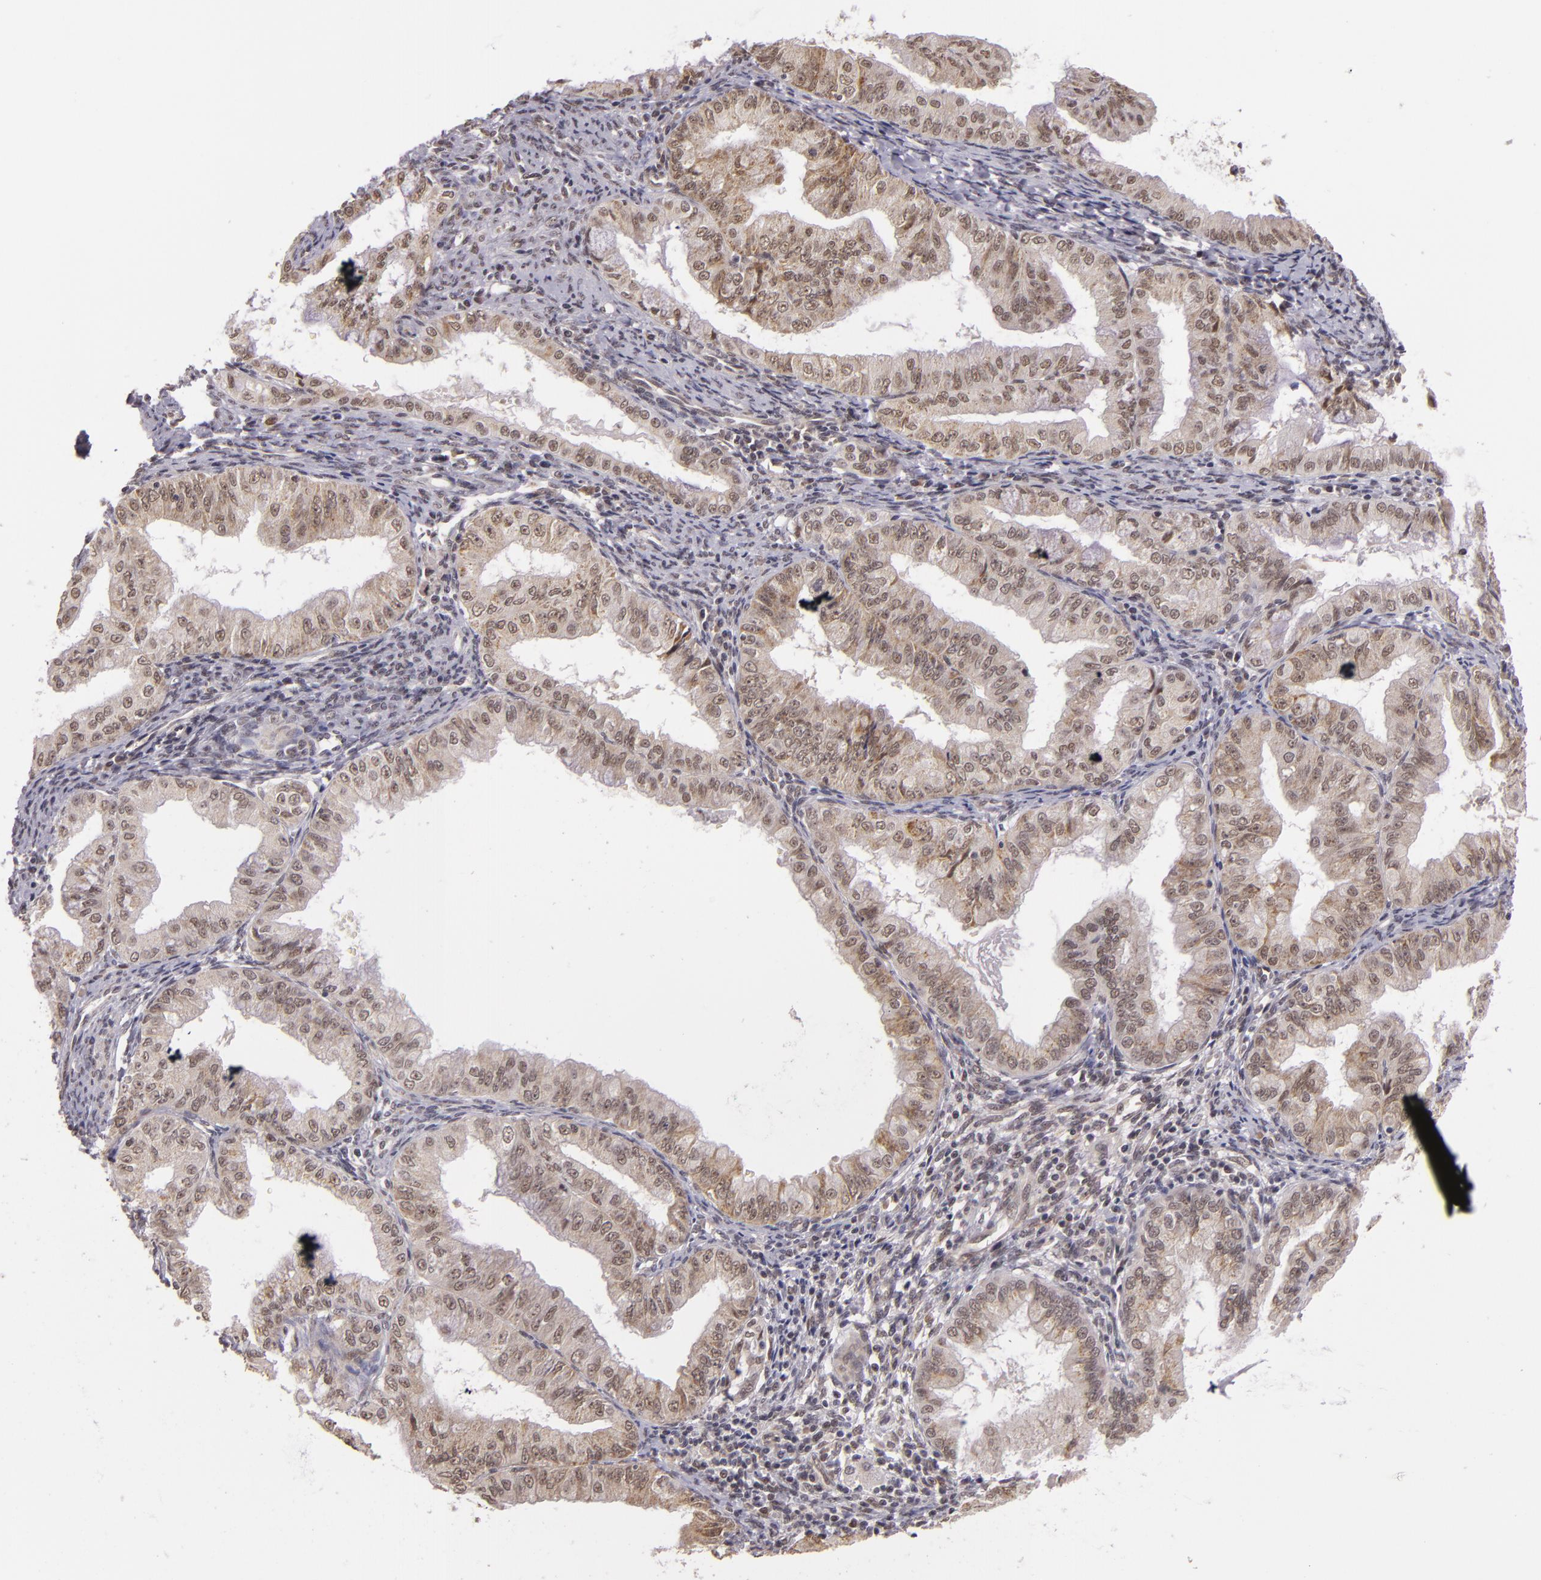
{"staining": {"intensity": "moderate", "quantity": "25%-75%", "location": "cytoplasmic/membranous,nuclear"}, "tissue": "endometrial cancer", "cell_type": "Tumor cells", "image_type": "cancer", "snomed": [{"axis": "morphology", "description": "Adenocarcinoma, NOS"}, {"axis": "topography", "description": "Endometrium"}], "caption": "The immunohistochemical stain labels moderate cytoplasmic/membranous and nuclear positivity in tumor cells of adenocarcinoma (endometrial) tissue.", "gene": "ALX1", "patient": {"sex": "female", "age": 76}}